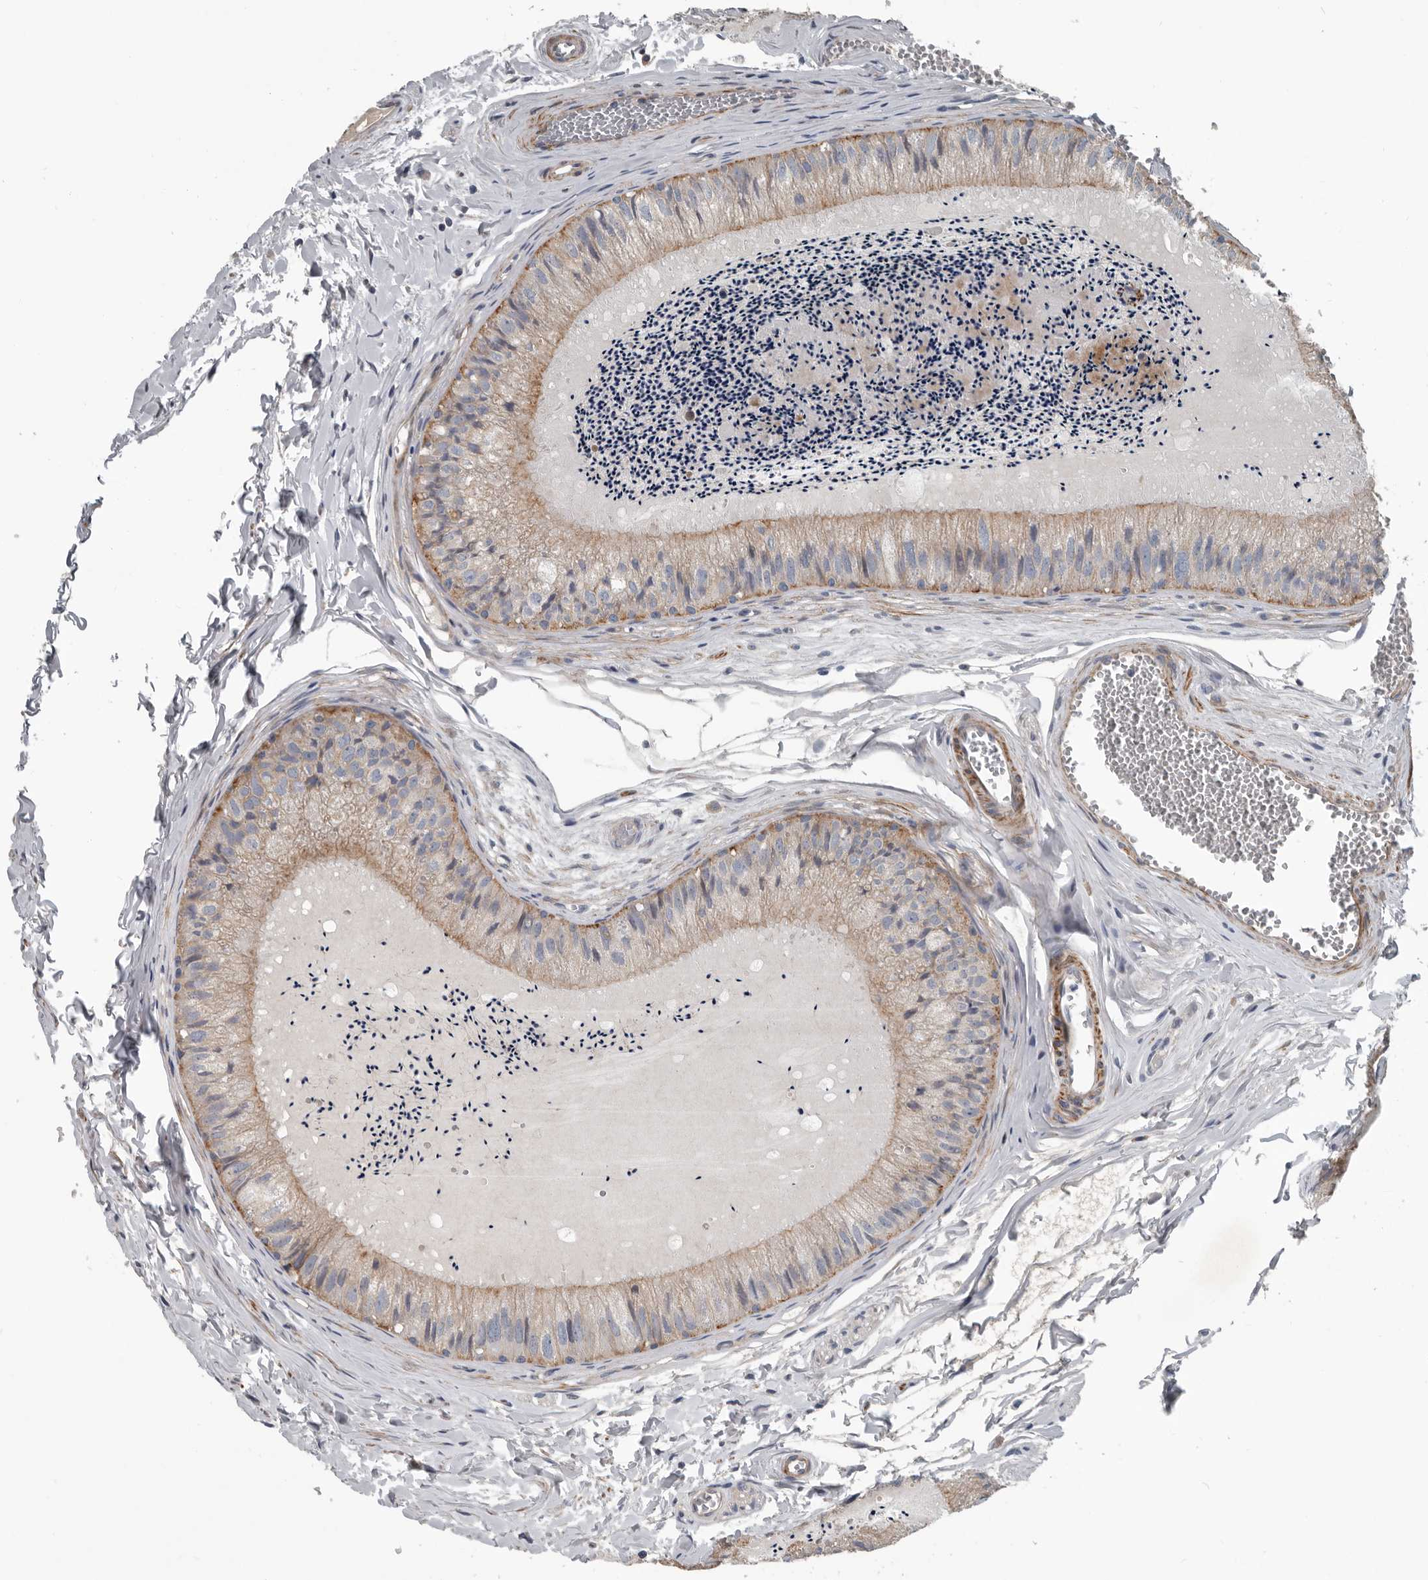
{"staining": {"intensity": "weak", "quantity": ">75%", "location": "cytoplasmic/membranous"}, "tissue": "epididymis", "cell_type": "Glandular cells", "image_type": "normal", "snomed": [{"axis": "morphology", "description": "Normal tissue, NOS"}, {"axis": "topography", "description": "Epididymis"}], "caption": "Immunohistochemical staining of normal human epididymis exhibits >75% levels of weak cytoplasmic/membranous protein positivity in approximately >75% of glandular cells.", "gene": "DPY19L4", "patient": {"sex": "male", "age": 31}}